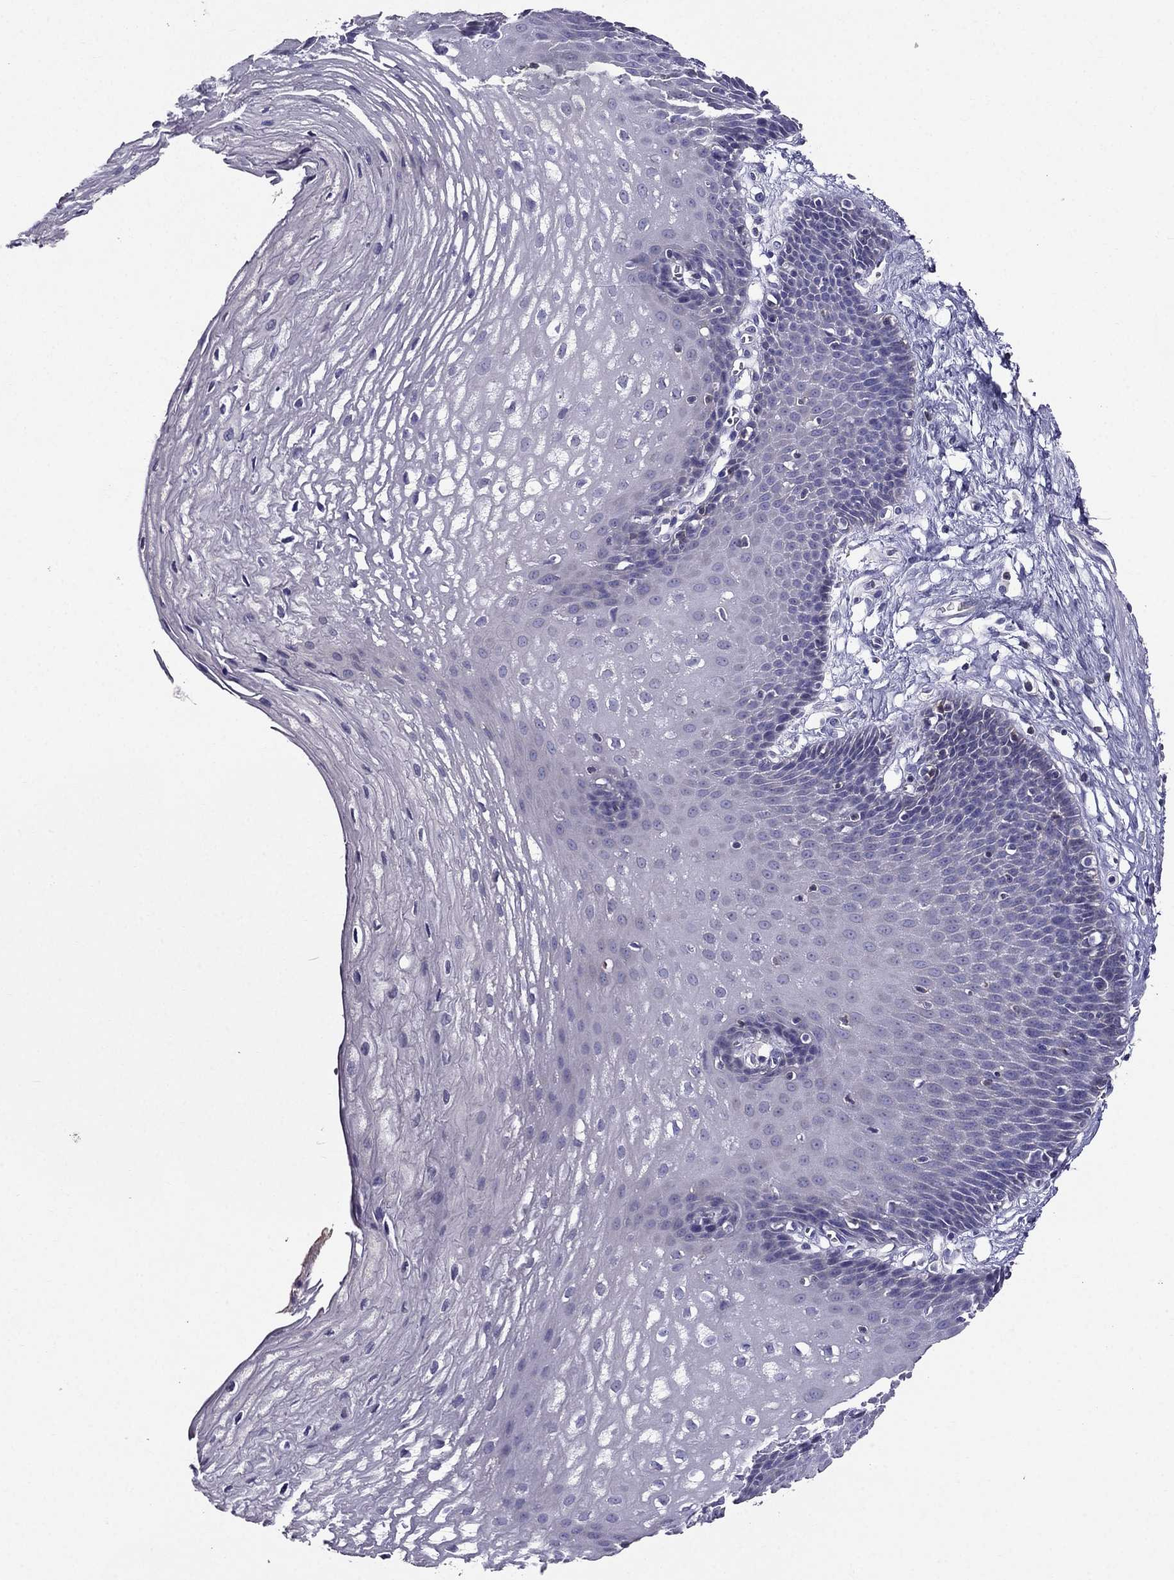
{"staining": {"intensity": "negative", "quantity": "none", "location": "none"}, "tissue": "esophagus", "cell_type": "Squamous epithelial cells", "image_type": "normal", "snomed": [{"axis": "morphology", "description": "Normal tissue, NOS"}, {"axis": "topography", "description": "Esophagus"}], "caption": "Esophagus was stained to show a protein in brown. There is no significant staining in squamous epithelial cells. Brightfield microscopy of IHC stained with DAB (brown) and hematoxylin (blue), captured at high magnification.", "gene": "AAK1", "patient": {"sex": "male", "age": 72}}